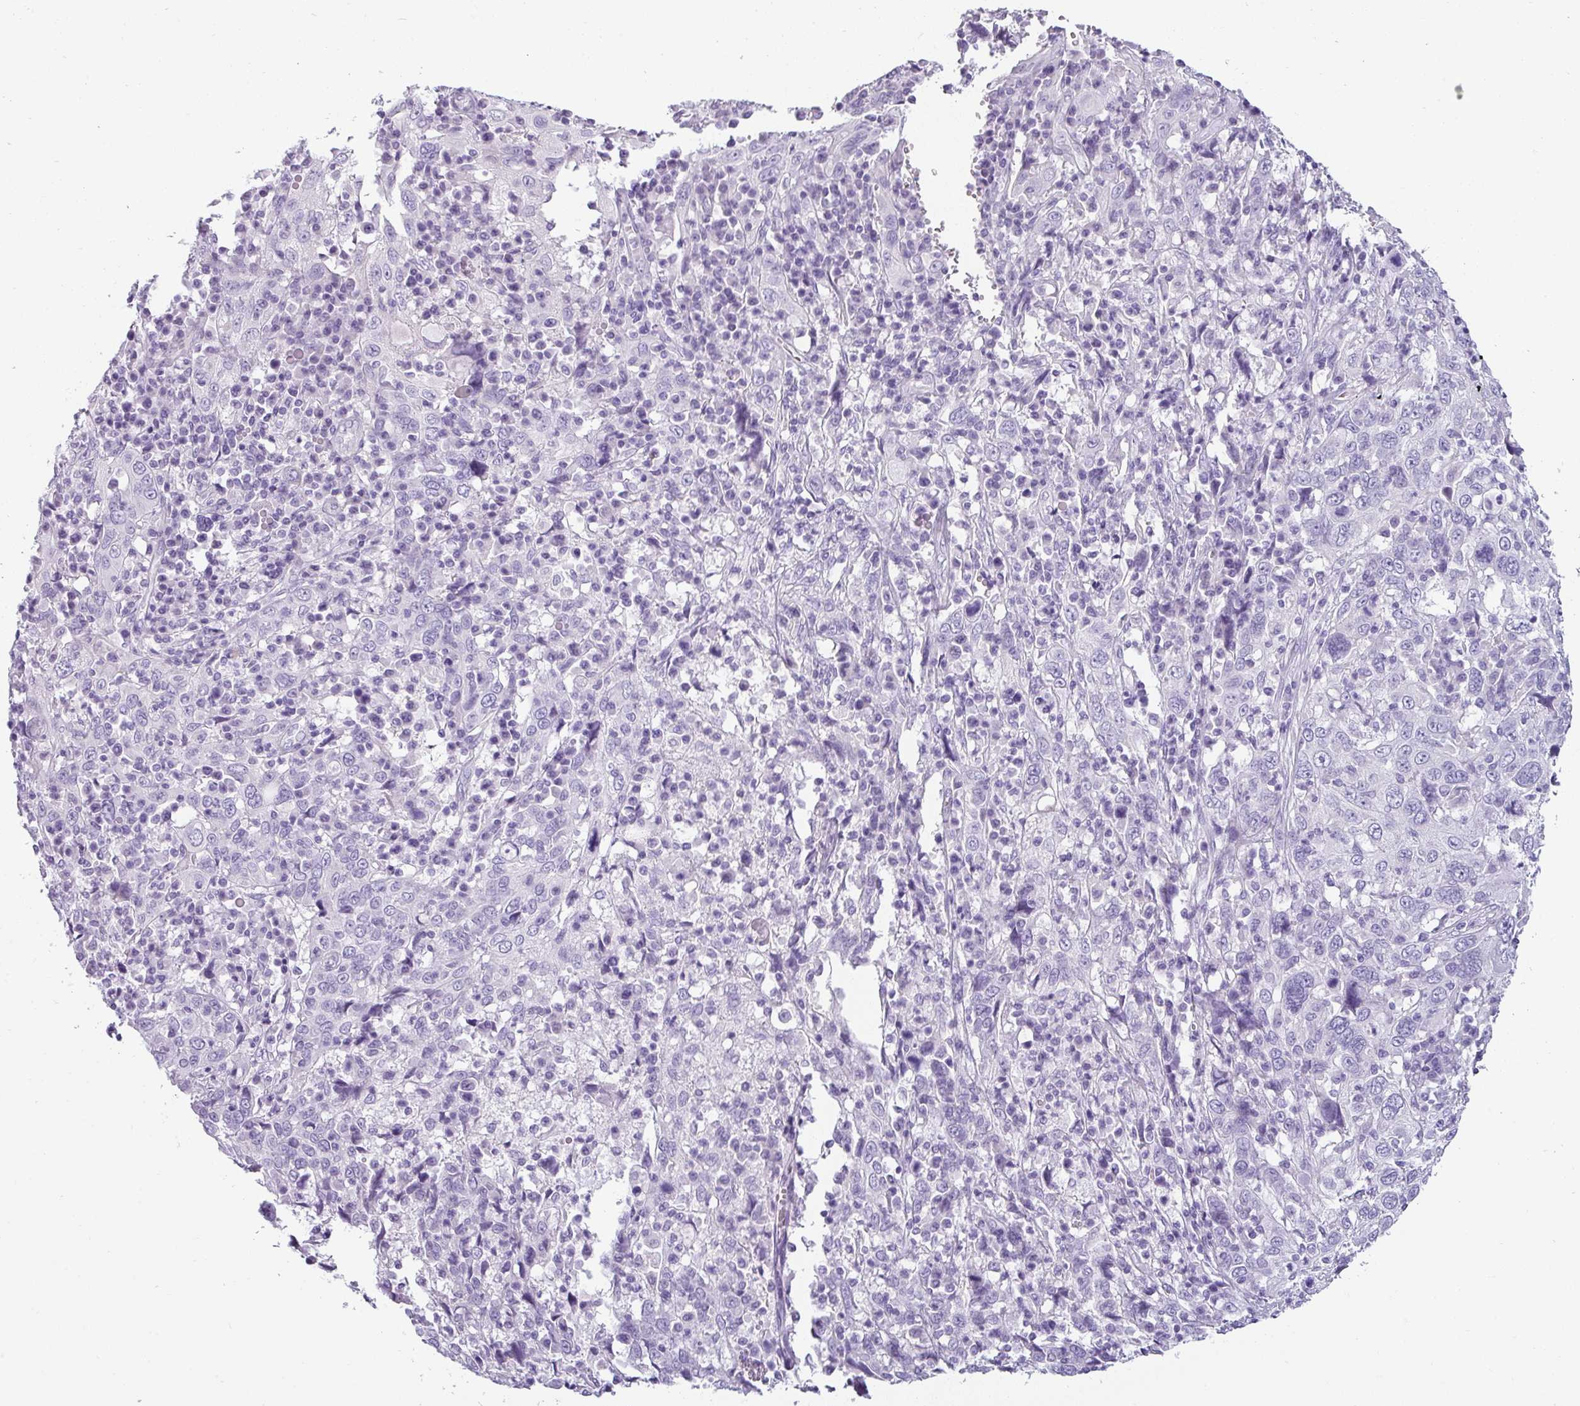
{"staining": {"intensity": "negative", "quantity": "none", "location": "none"}, "tissue": "cervical cancer", "cell_type": "Tumor cells", "image_type": "cancer", "snomed": [{"axis": "morphology", "description": "Squamous cell carcinoma, NOS"}, {"axis": "topography", "description": "Cervix"}], "caption": "An IHC image of cervical cancer (squamous cell carcinoma) is shown. There is no staining in tumor cells of cervical cancer (squamous cell carcinoma).", "gene": "VCY1B", "patient": {"sex": "female", "age": 46}}